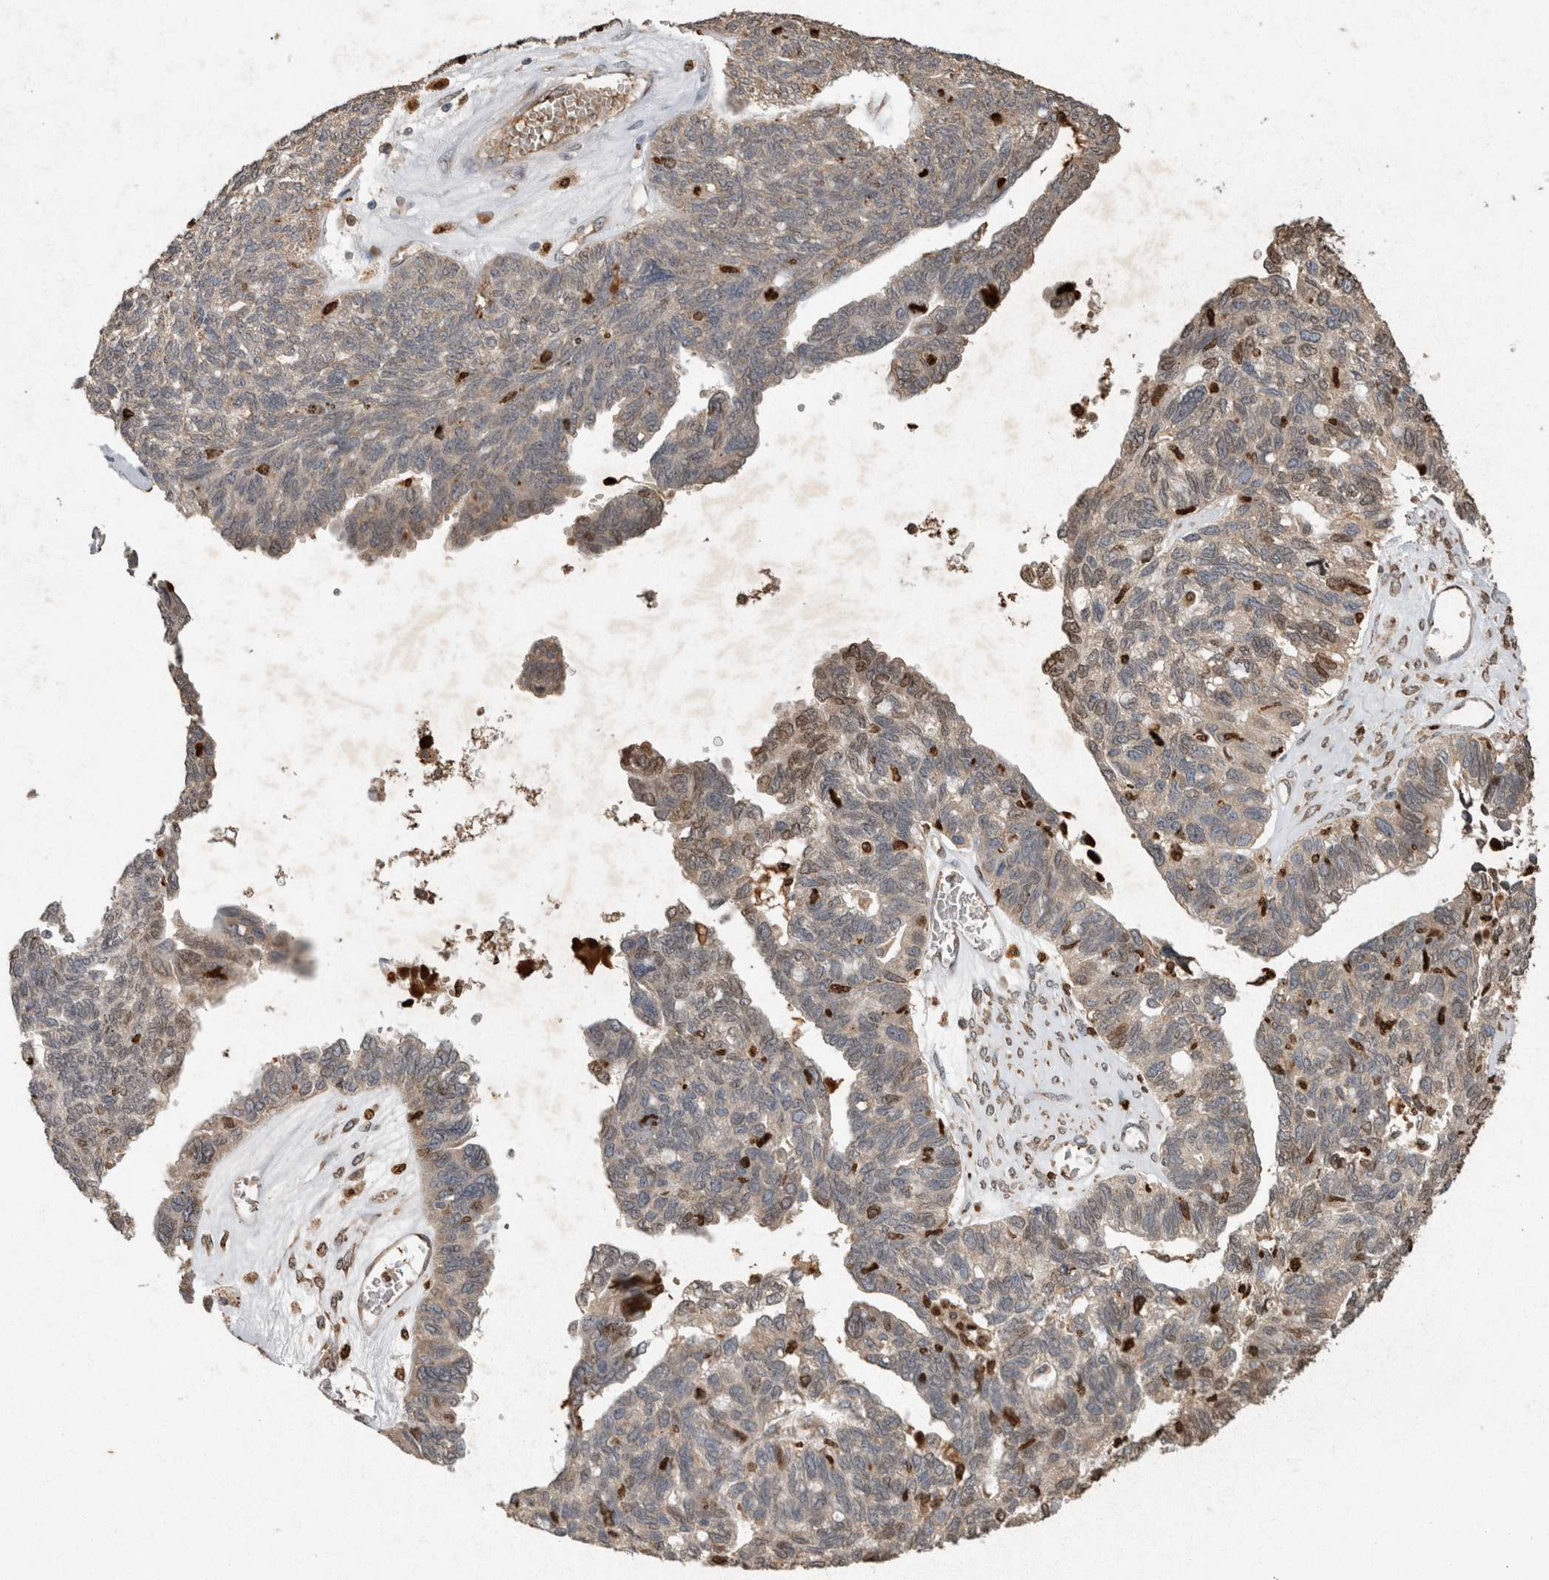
{"staining": {"intensity": "weak", "quantity": ">75%", "location": "cytoplasmic/membranous"}, "tissue": "ovarian cancer", "cell_type": "Tumor cells", "image_type": "cancer", "snomed": [{"axis": "morphology", "description": "Cystadenocarcinoma, serous, NOS"}, {"axis": "topography", "description": "Ovary"}], "caption": "This image reveals immunohistochemistry staining of serous cystadenocarcinoma (ovarian), with low weak cytoplasmic/membranous positivity in approximately >75% of tumor cells.", "gene": "ADGRL3", "patient": {"sex": "female", "age": 79}}